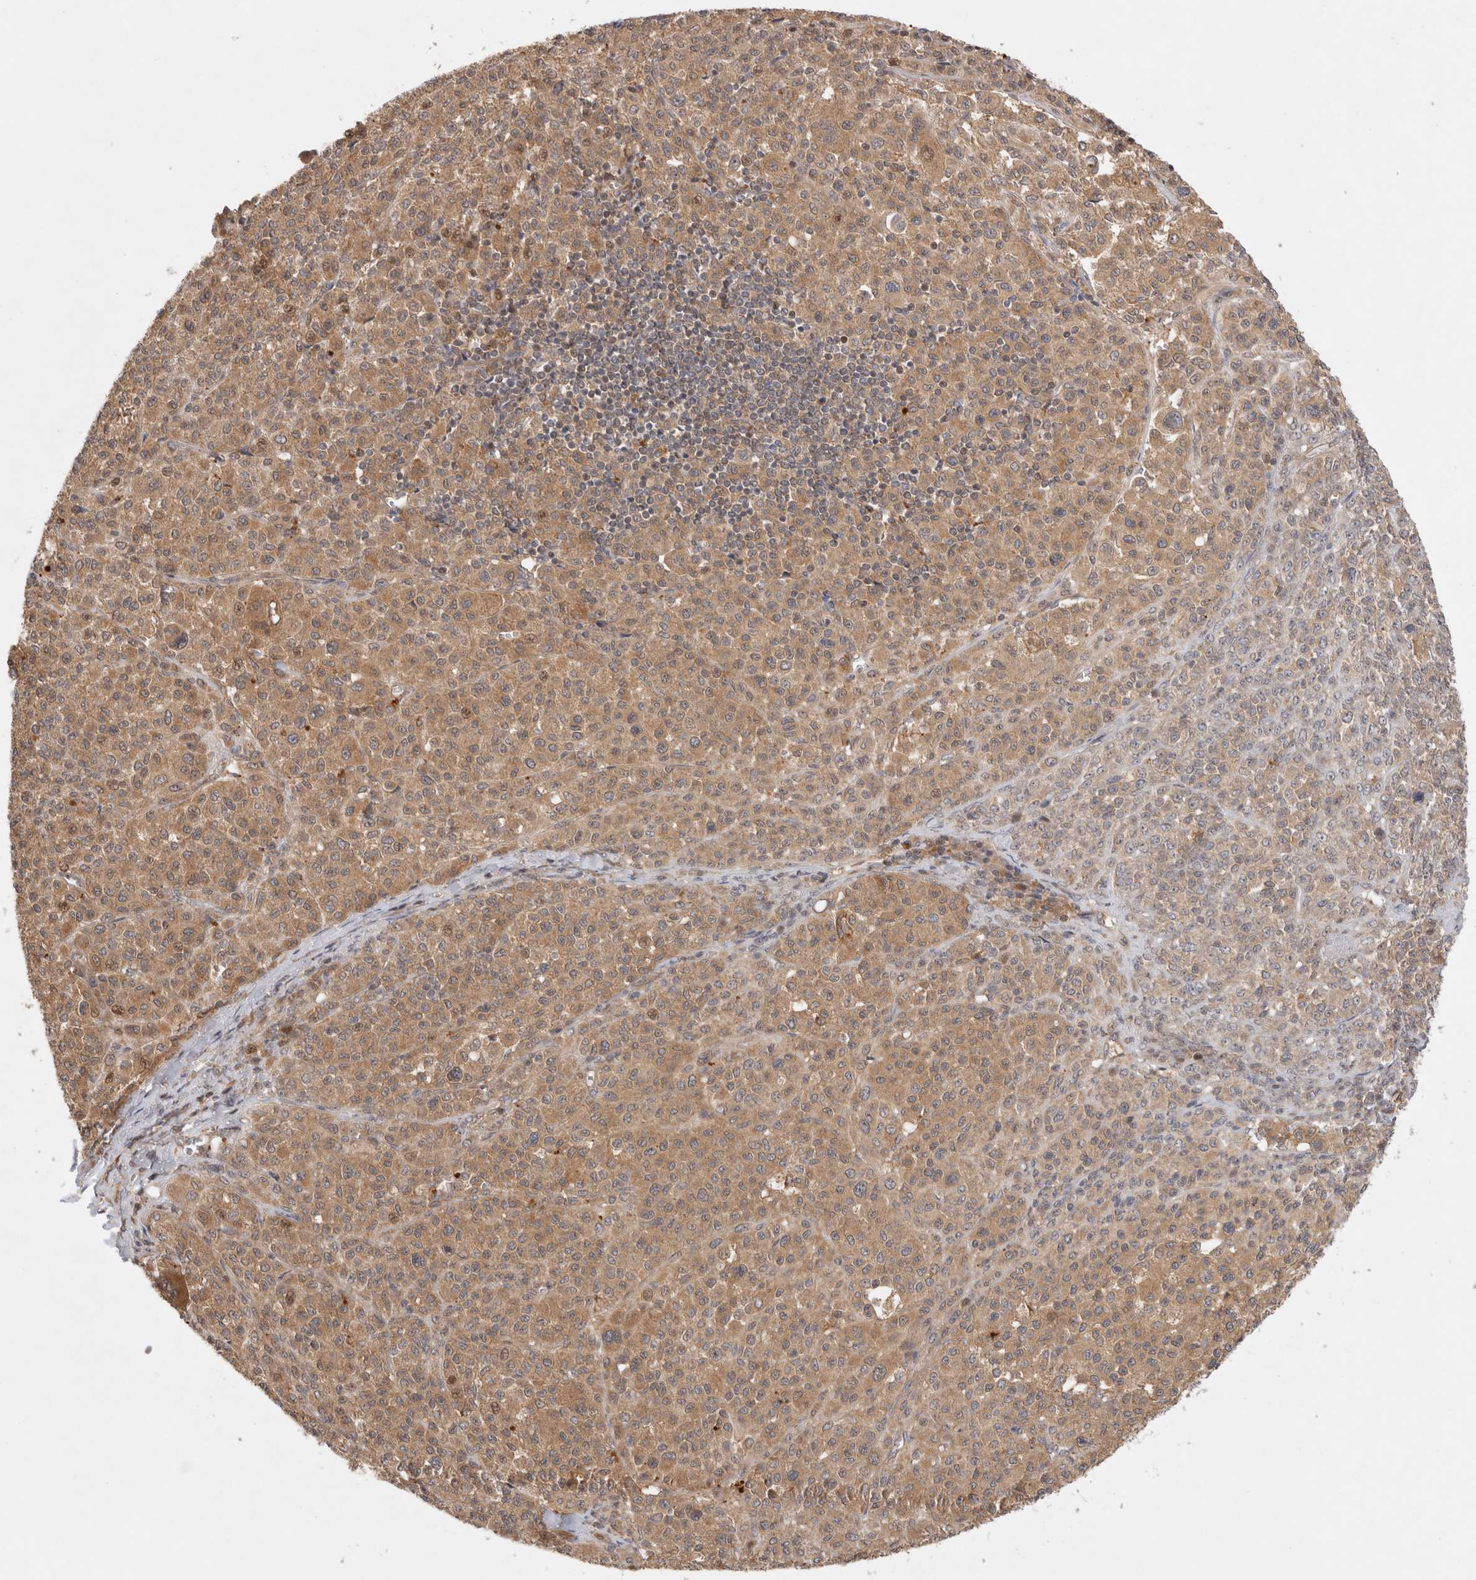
{"staining": {"intensity": "moderate", "quantity": ">75%", "location": "cytoplasmic/membranous"}, "tissue": "melanoma", "cell_type": "Tumor cells", "image_type": "cancer", "snomed": [{"axis": "morphology", "description": "Malignant melanoma, Metastatic site"}, {"axis": "topography", "description": "Skin"}], "caption": "A brown stain shows moderate cytoplasmic/membranous positivity of a protein in human malignant melanoma (metastatic site) tumor cells. The staining was performed using DAB (3,3'-diaminobenzidine), with brown indicating positive protein expression. Nuclei are stained blue with hematoxylin.", "gene": "HTT", "patient": {"sex": "female", "age": 74}}